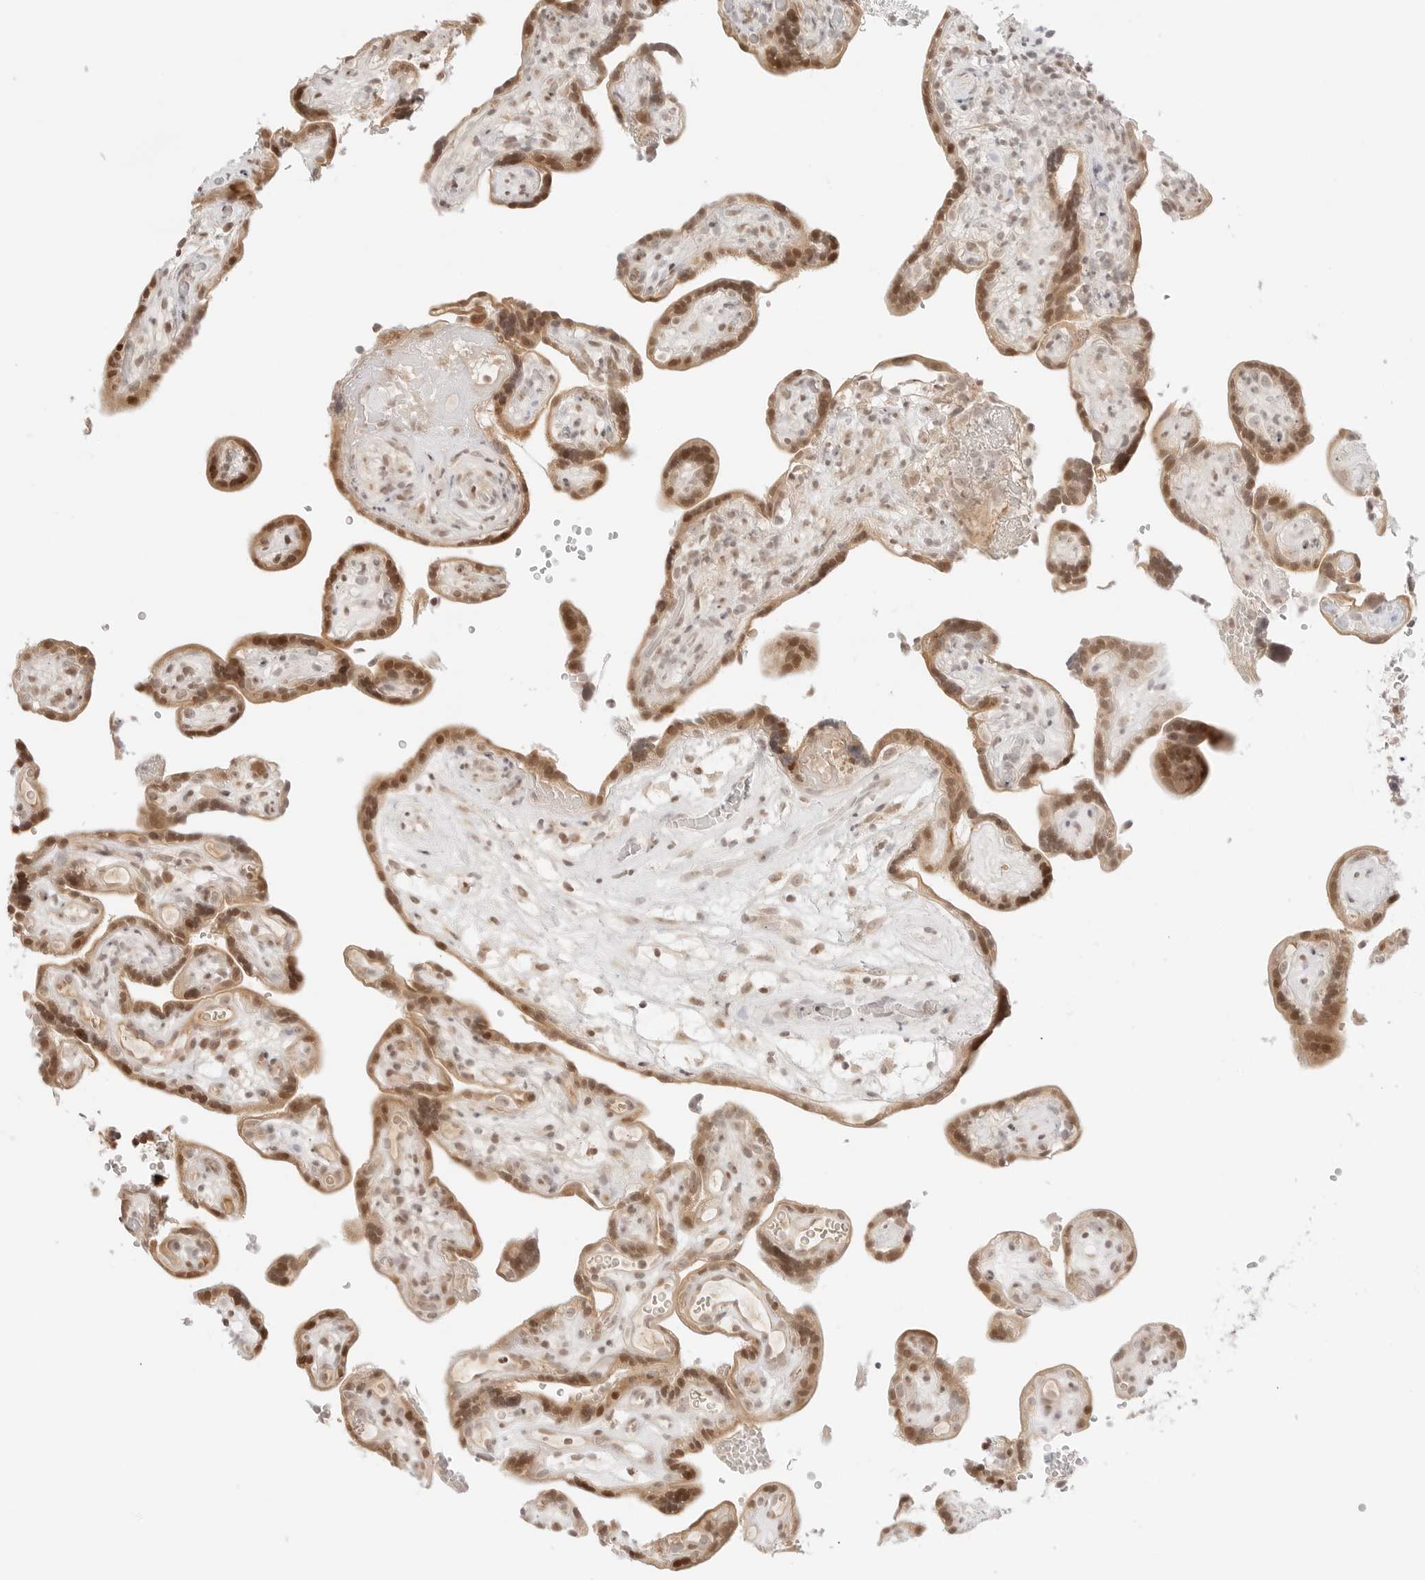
{"staining": {"intensity": "strong", "quantity": "25%-75%", "location": "cytoplasmic/membranous,nuclear"}, "tissue": "placenta", "cell_type": "Decidual cells", "image_type": "normal", "snomed": [{"axis": "morphology", "description": "Normal tissue, NOS"}, {"axis": "topography", "description": "Placenta"}], "caption": "Brown immunohistochemical staining in normal placenta shows strong cytoplasmic/membranous,nuclear expression in approximately 25%-75% of decidual cells. The staining was performed using DAB to visualize the protein expression in brown, while the nuclei were stained in blue with hematoxylin (Magnification: 20x).", "gene": "RPS6KL1", "patient": {"sex": "female", "age": 30}}